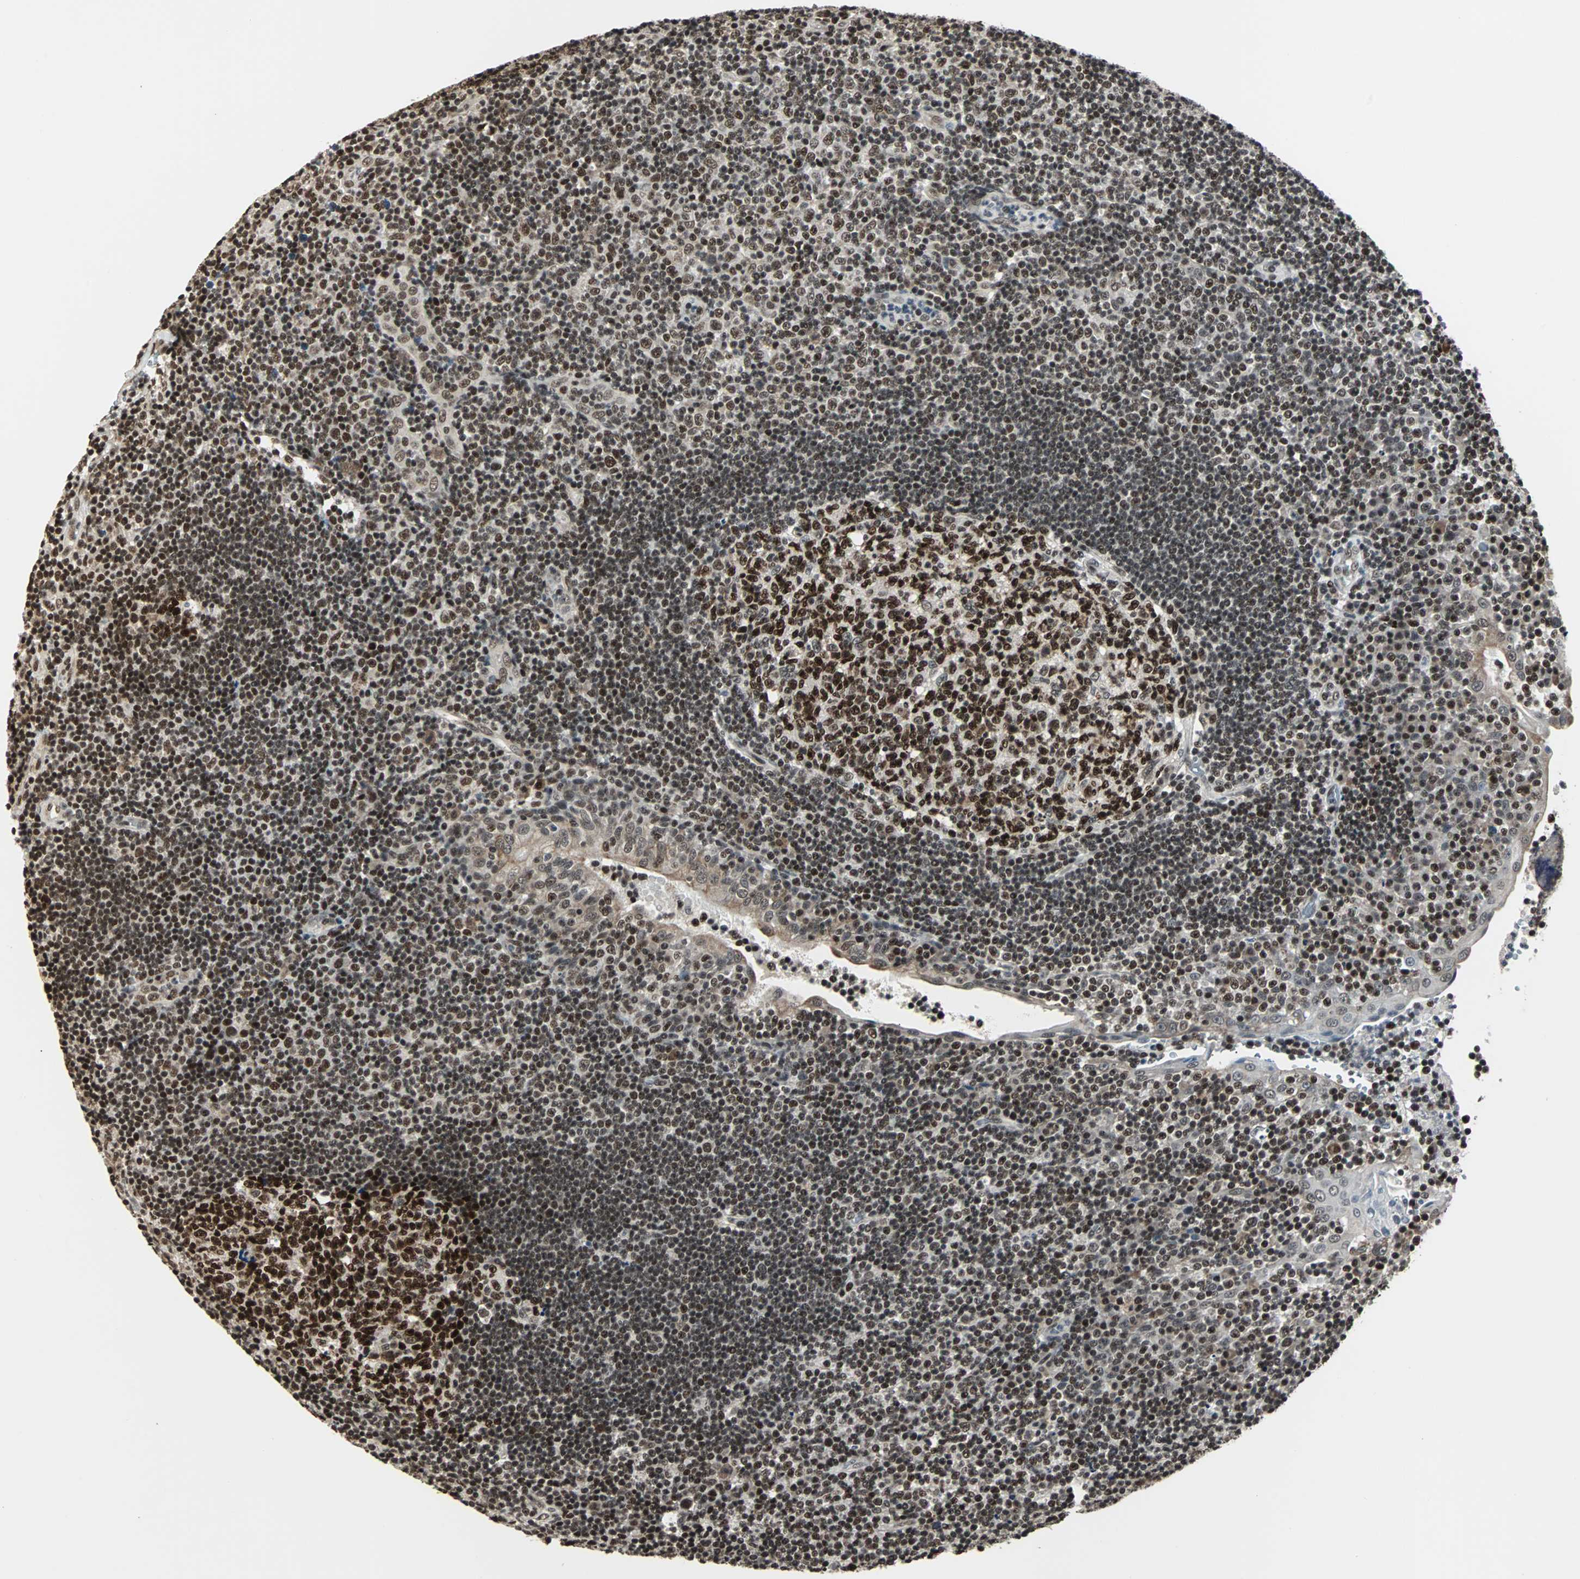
{"staining": {"intensity": "strong", "quantity": ">75%", "location": "nuclear"}, "tissue": "tonsil", "cell_type": "Germinal center cells", "image_type": "normal", "snomed": [{"axis": "morphology", "description": "Normal tissue, NOS"}, {"axis": "topography", "description": "Tonsil"}], "caption": "A high-resolution histopathology image shows IHC staining of unremarkable tonsil, which displays strong nuclear expression in about >75% of germinal center cells.", "gene": "TERF2IP", "patient": {"sex": "female", "age": 40}}